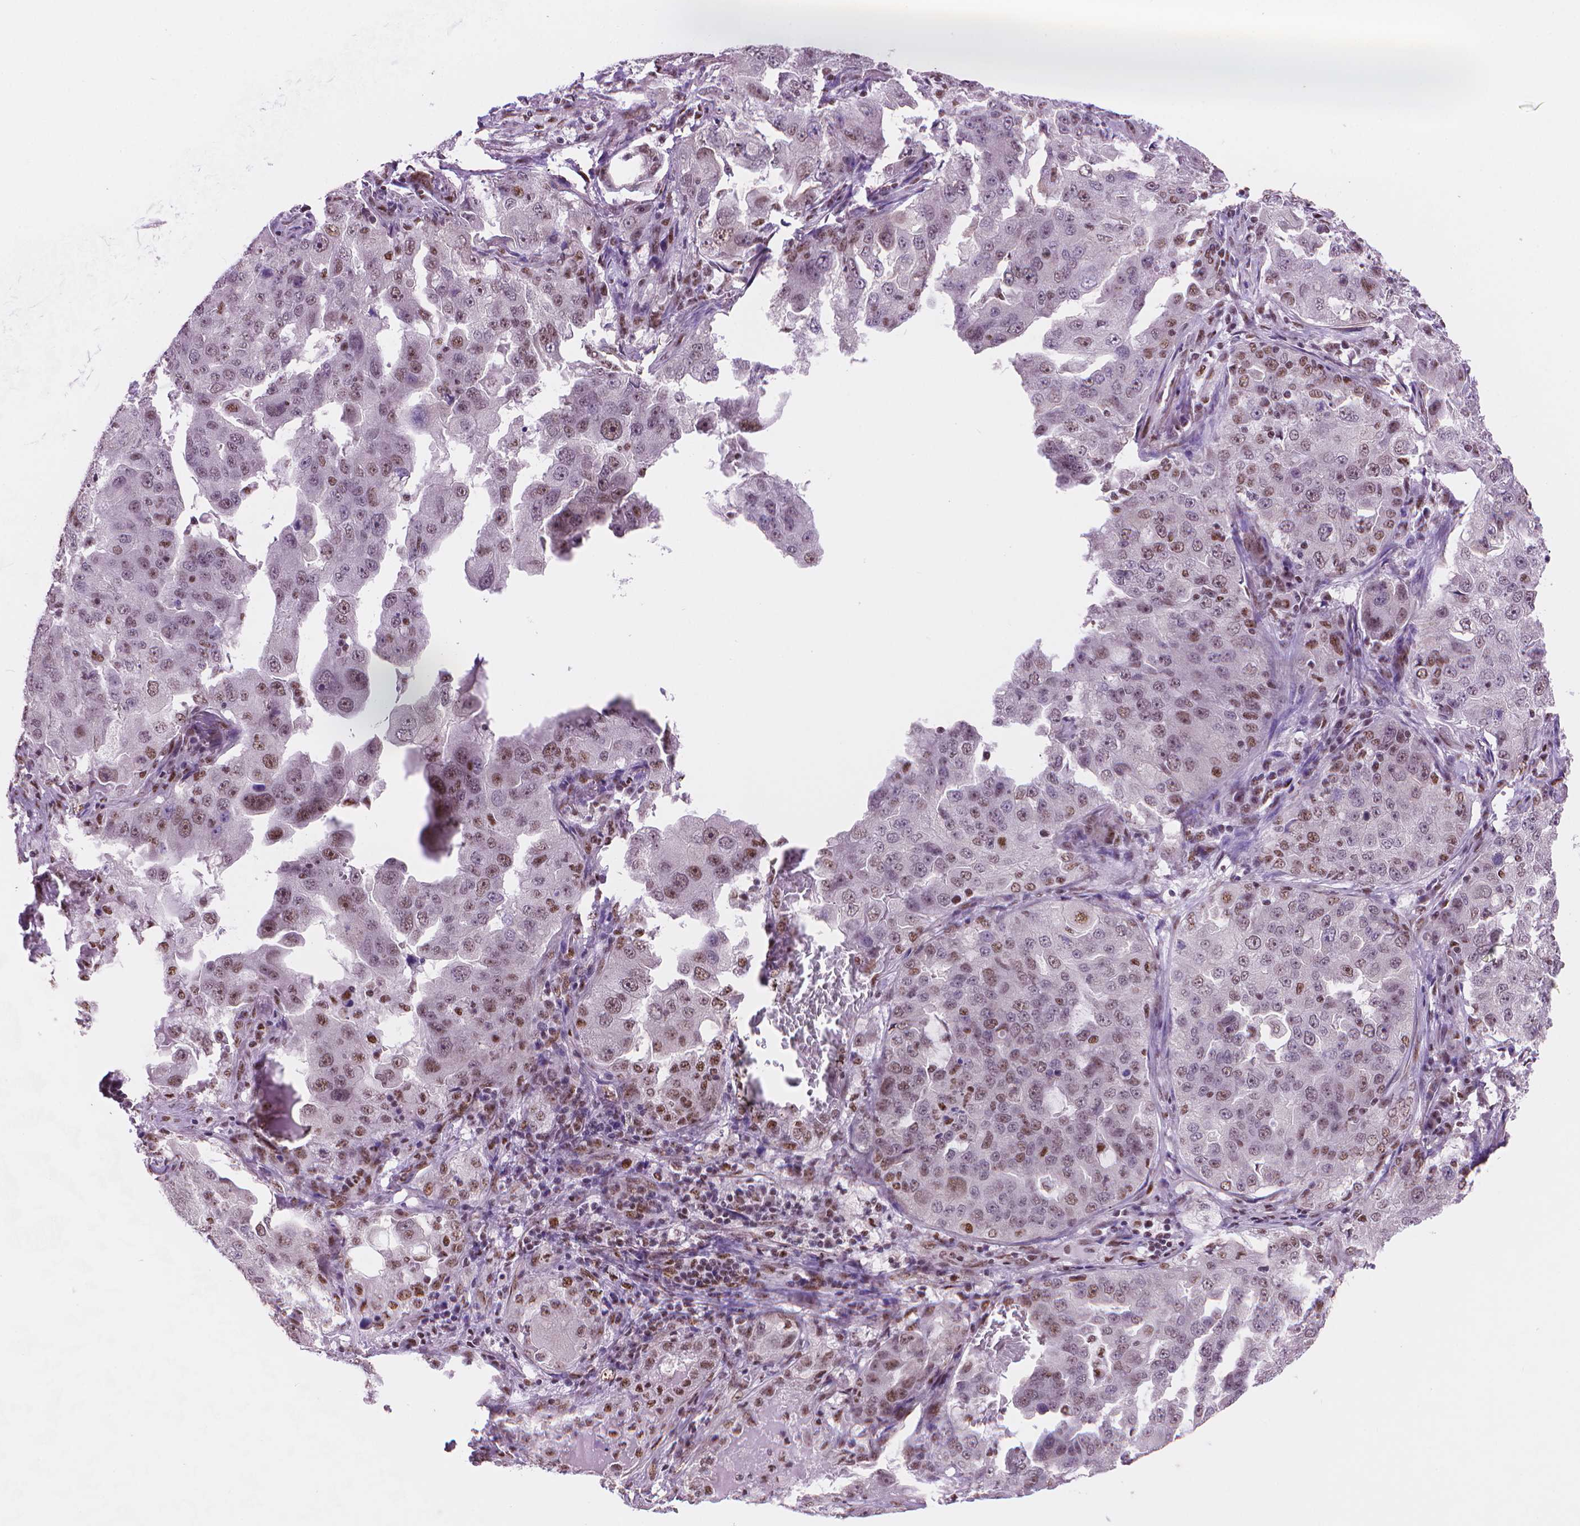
{"staining": {"intensity": "moderate", "quantity": "<25%", "location": "nuclear"}, "tissue": "lung cancer", "cell_type": "Tumor cells", "image_type": "cancer", "snomed": [{"axis": "morphology", "description": "Adenocarcinoma, NOS"}, {"axis": "topography", "description": "Lung"}], "caption": "Immunohistochemistry histopathology image of human lung cancer (adenocarcinoma) stained for a protein (brown), which shows low levels of moderate nuclear expression in approximately <25% of tumor cells.", "gene": "UBN1", "patient": {"sex": "female", "age": 61}}